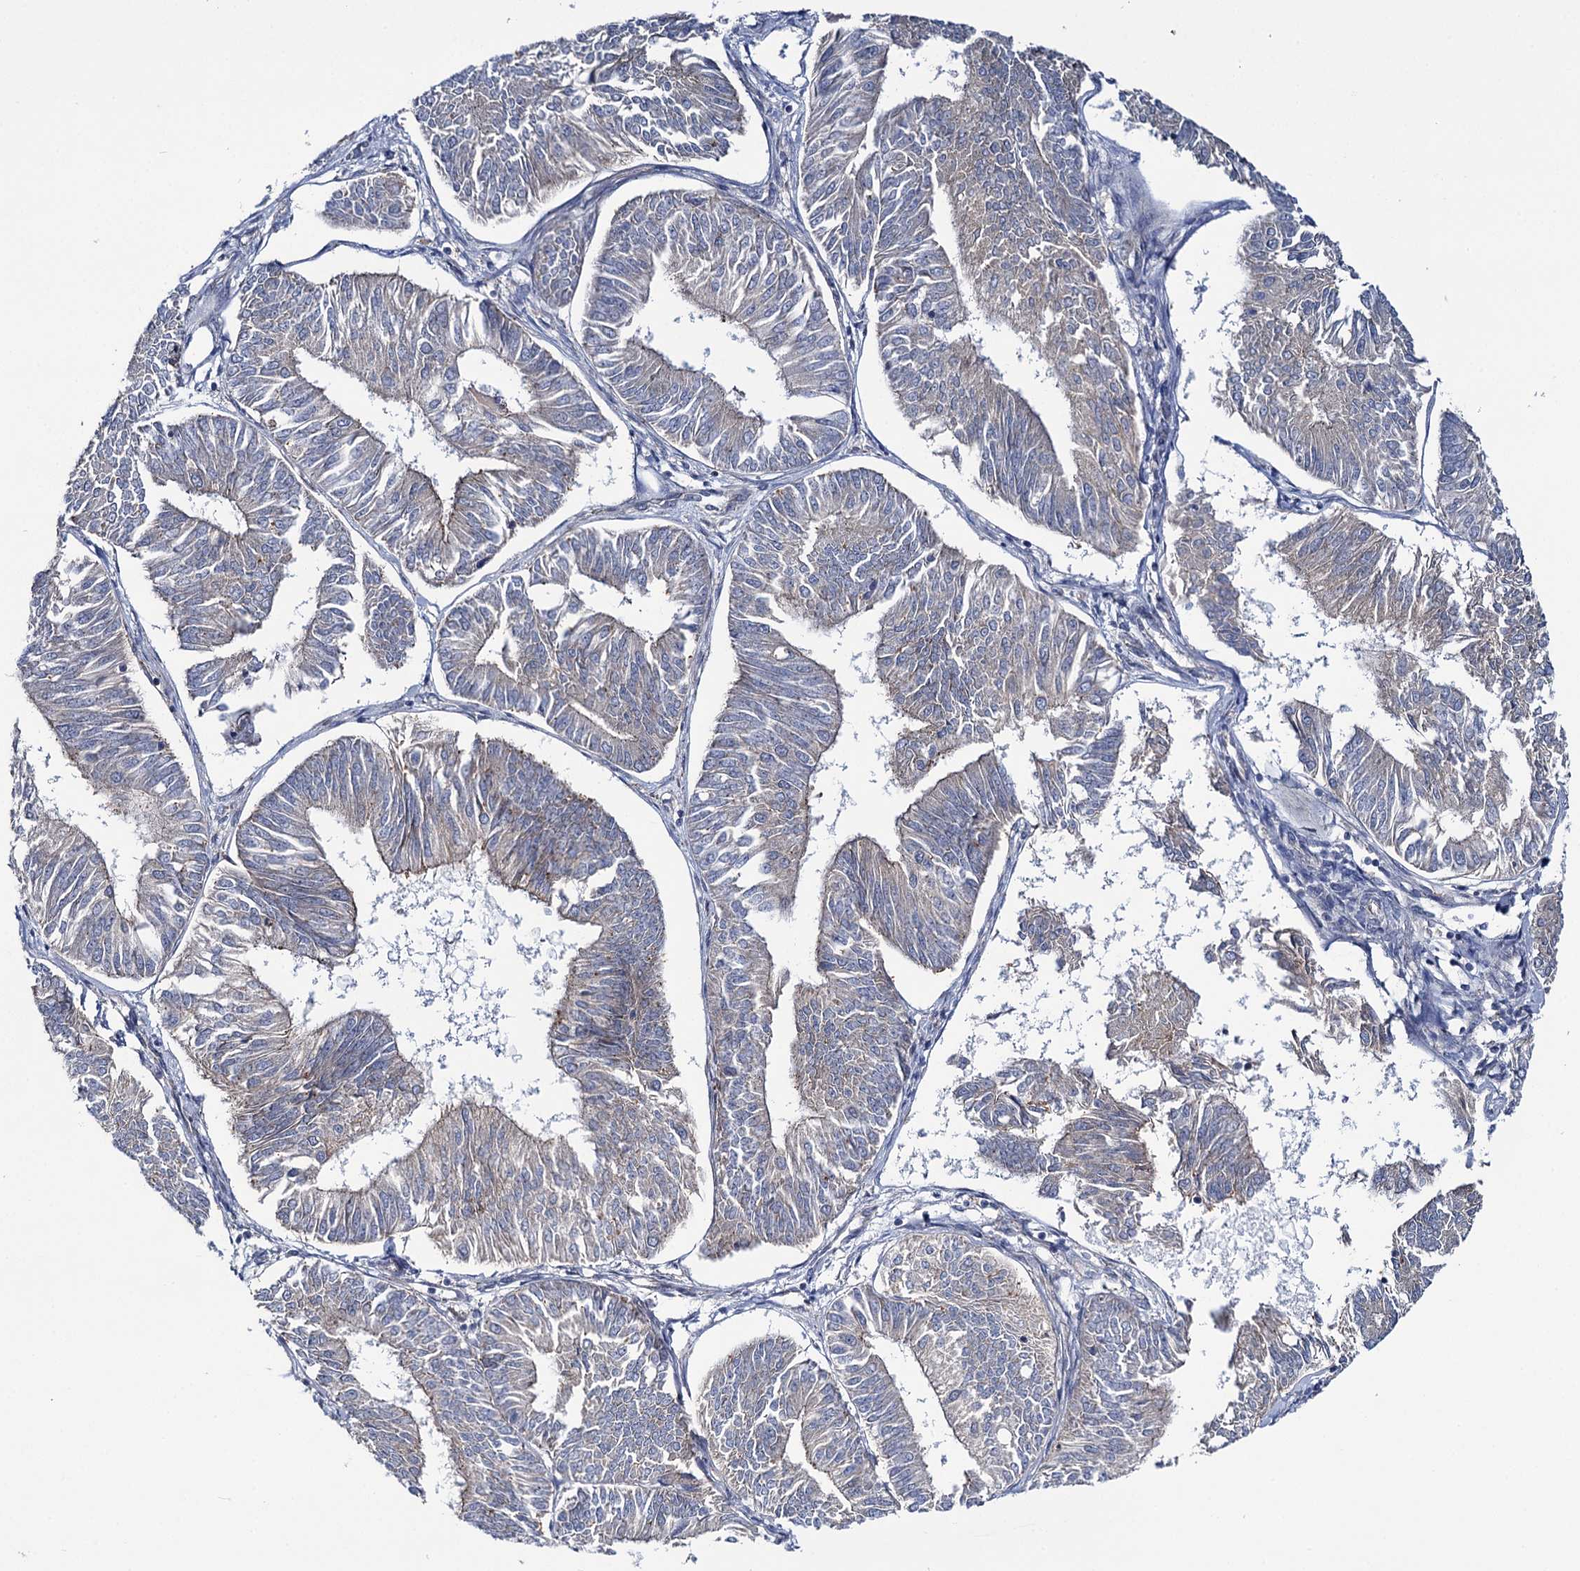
{"staining": {"intensity": "negative", "quantity": "none", "location": "none"}, "tissue": "endometrial cancer", "cell_type": "Tumor cells", "image_type": "cancer", "snomed": [{"axis": "morphology", "description": "Adenocarcinoma, NOS"}, {"axis": "topography", "description": "Endometrium"}], "caption": "Immunohistochemistry of endometrial cancer (adenocarcinoma) exhibits no expression in tumor cells.", "gene": "MBLAC2", "patient": {"sex": "female", "age": 58}}